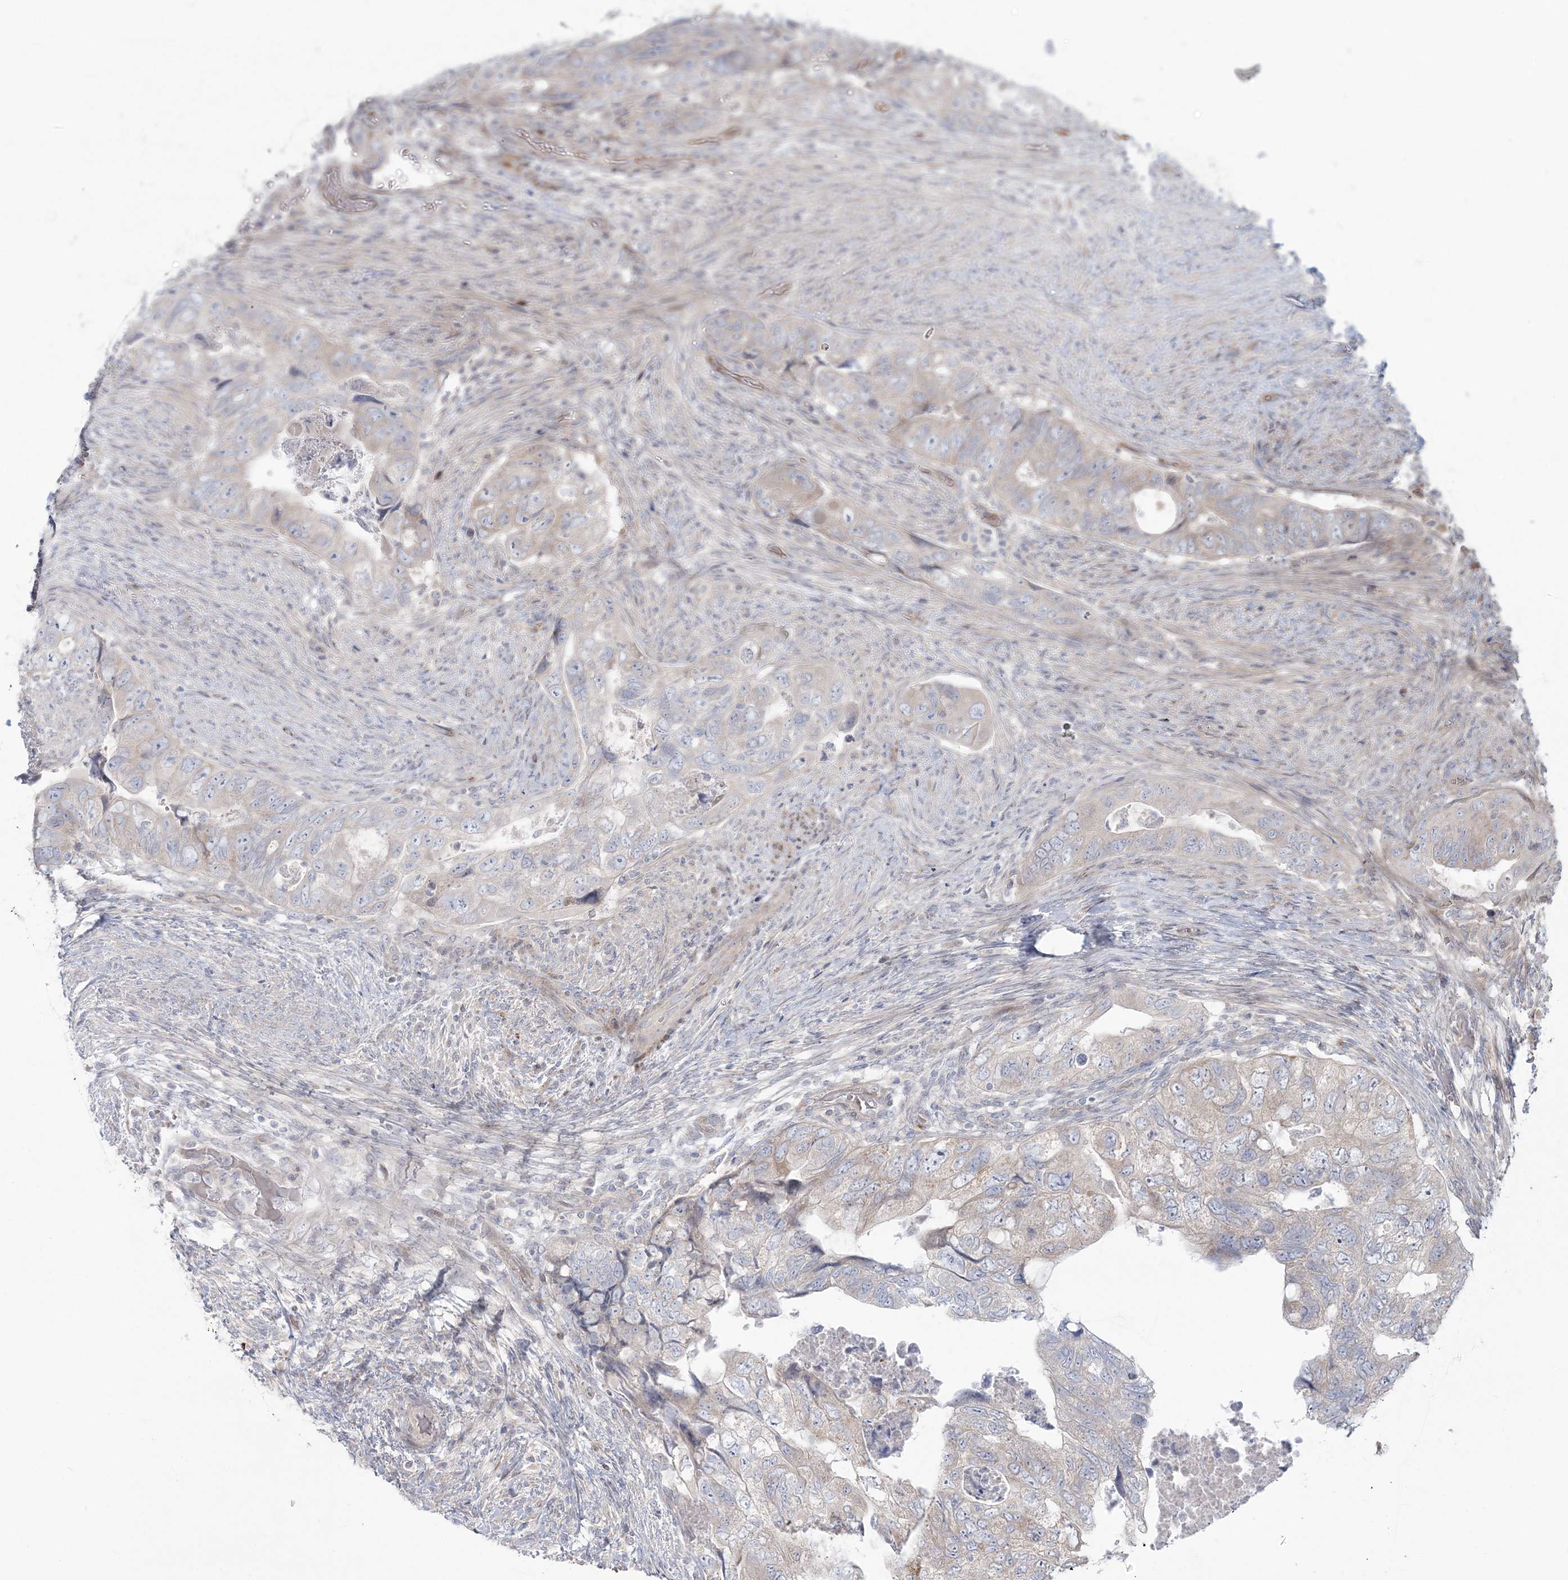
{"staining": {"intensity": "negative", "quantity": "none", "location": "none"}, "tissue": "colorectal cancer", "cell_type": "Tumor cells", "image_type": "cancer", "snomed": [{"axis": "morphology", "description": "Adenocarcinoma, NOS"}, {"axis": "topography", "description": "Rectum"}], "caption": "Tumor cells show no significant positivity in colorectal cancer (adenocarcinoma).", "gene": "NUDT9", "patient": {"sex": "male", "age": 63}}